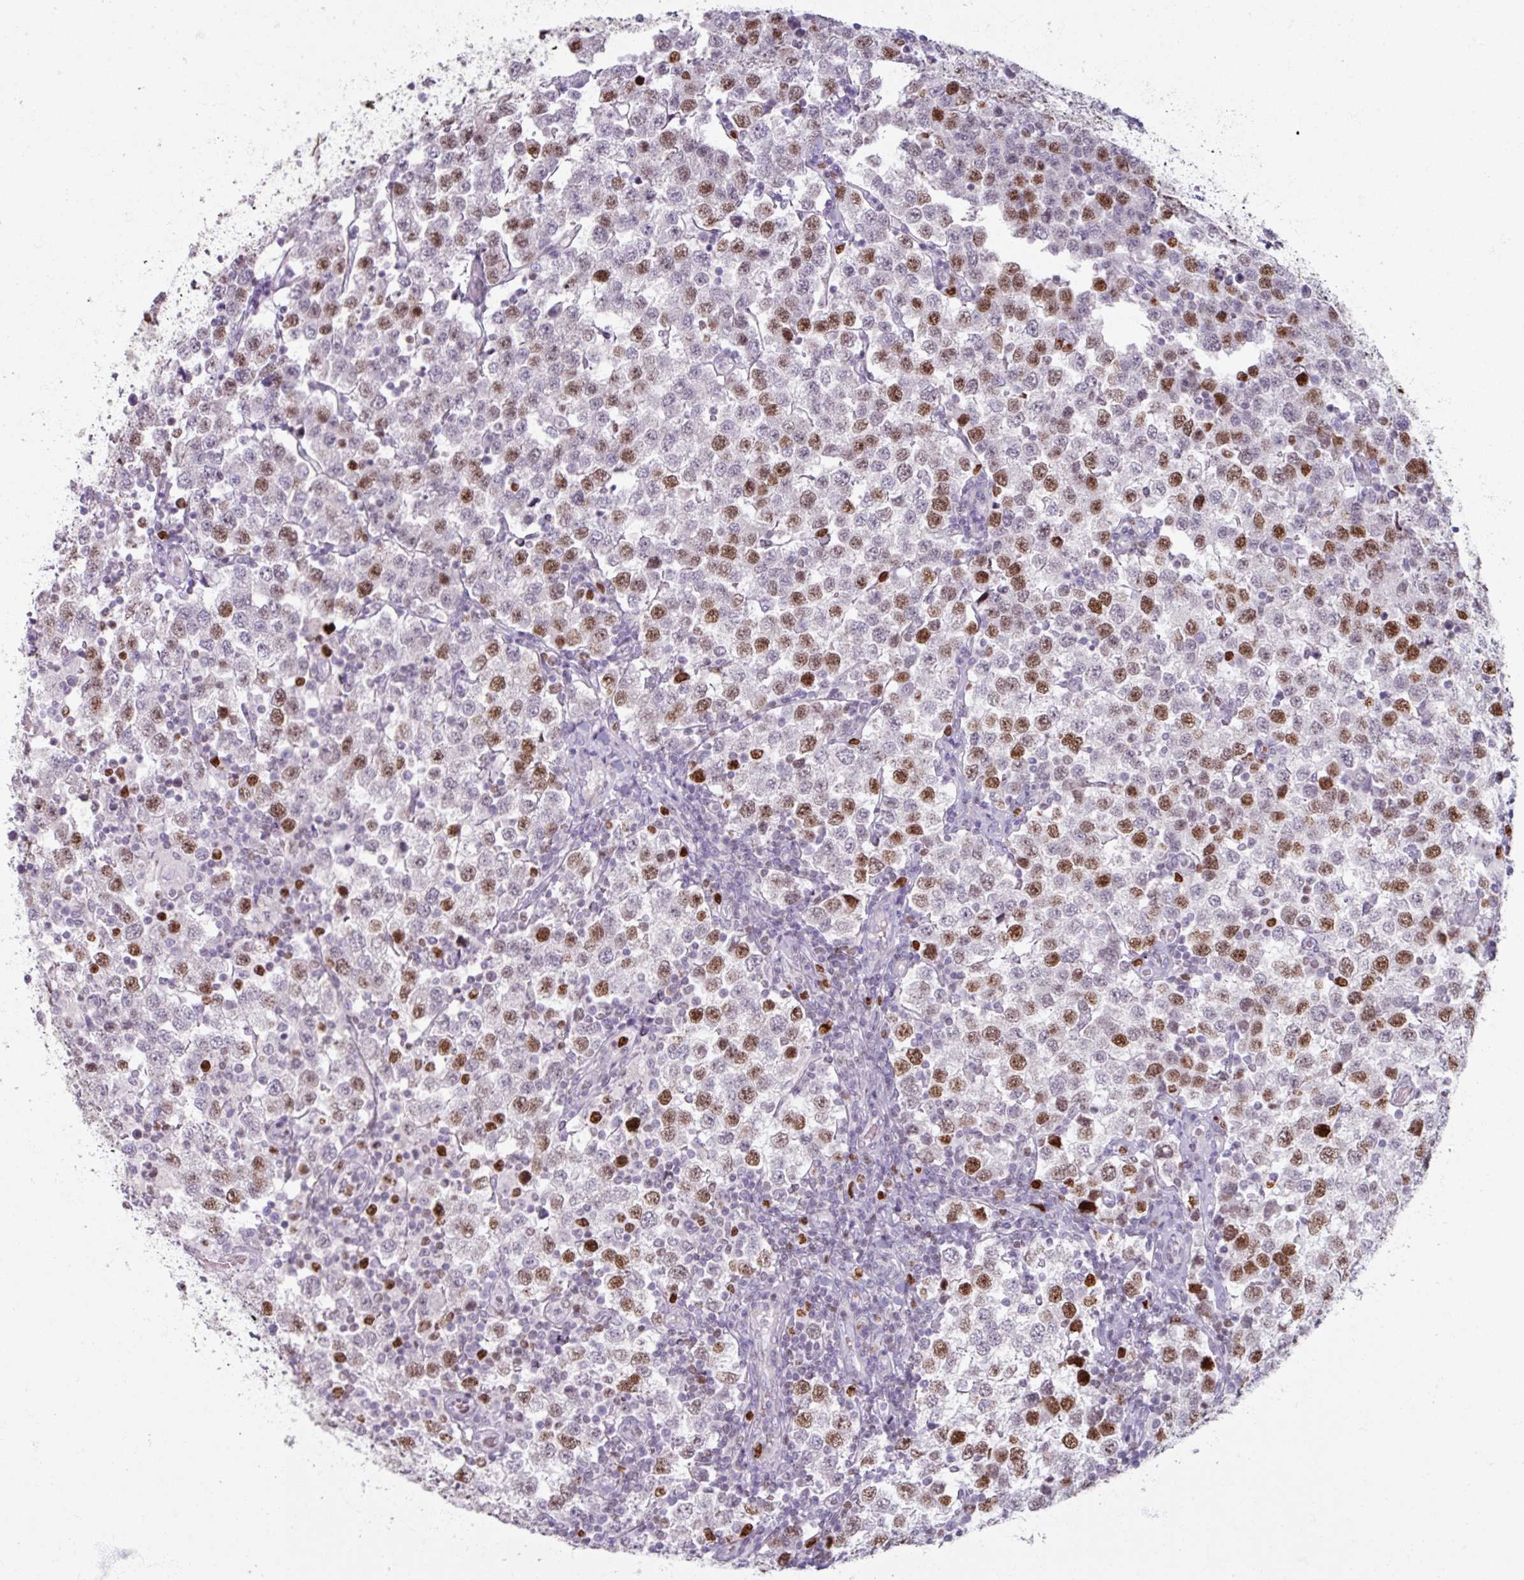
{"staining": {"intensity": "moderate", "quantity": "25%-75%", "location": "nuclear"}, "tissue": "testis cancer", "cell_type": "Tumor cells", "image_type": "cancer", "snomed": [{"axis": "morphology", "description": "Seminoma, NOS"}, {"axis": "topography", "description": "Testis"}], "caption": "Tumor cells demonstrate moderate nuclear expression in approximately 25%-75% of cells in testis cancer (seminoma).", "gene": "ATAD2", "patient": {"sex": "male", "age": 34}}